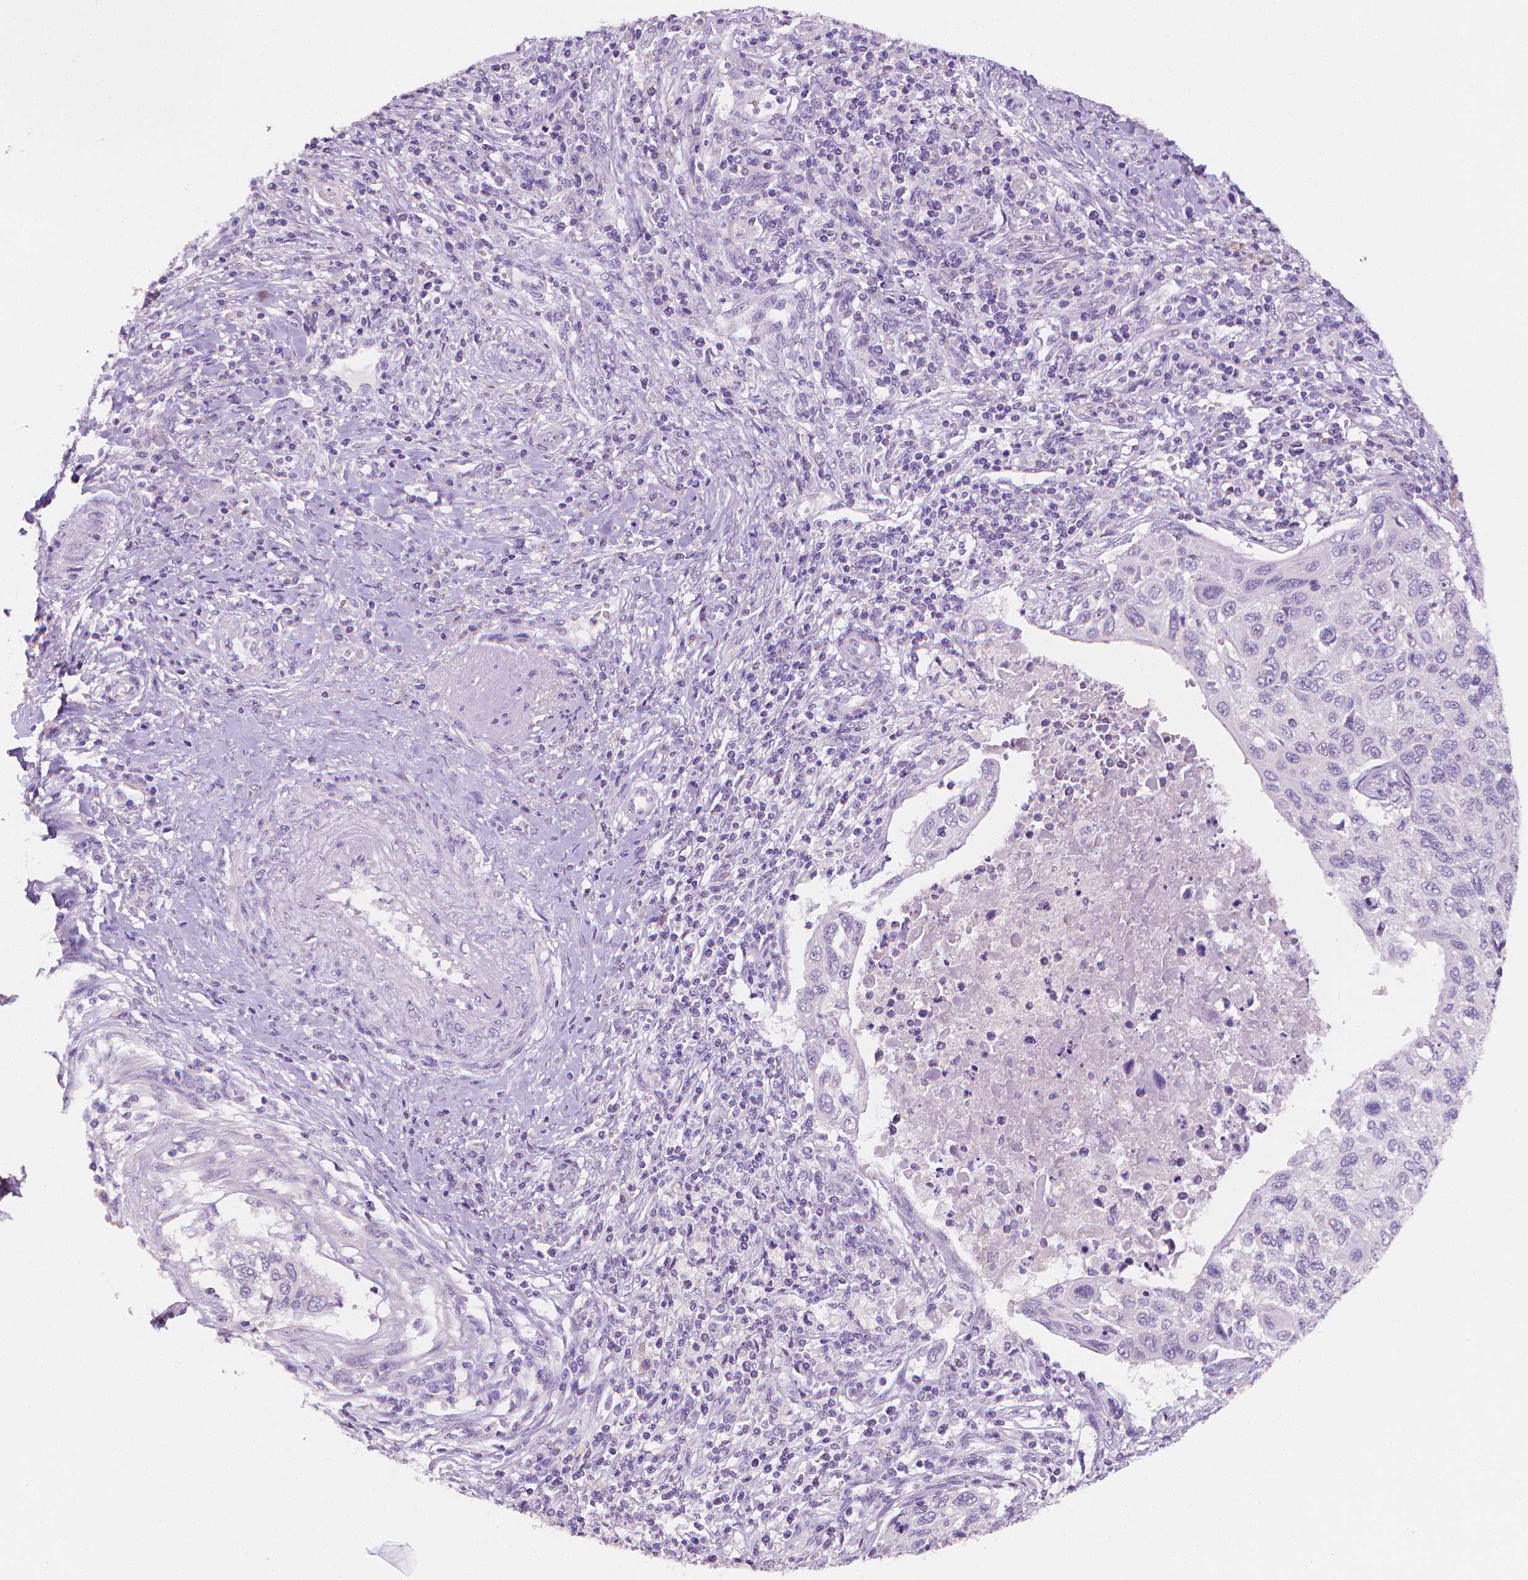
{"staining": {"intensity": "negative", "quantity": "none", "location": "none"}, "tissue": "cervical cancer", "cell_type": "Tumor cells", "image_type": "cancer", "snomed": [{"axis": "morphology", "description": "Squamous cell carcinoma, NOS"}, {"axis": "topography", "description": "Cervix"}], "caption": "Tumor cells are negative for brown protein staining in cervical cancer.", "gene": "FASN", "patient": {"sex": "female", "age": 70}}